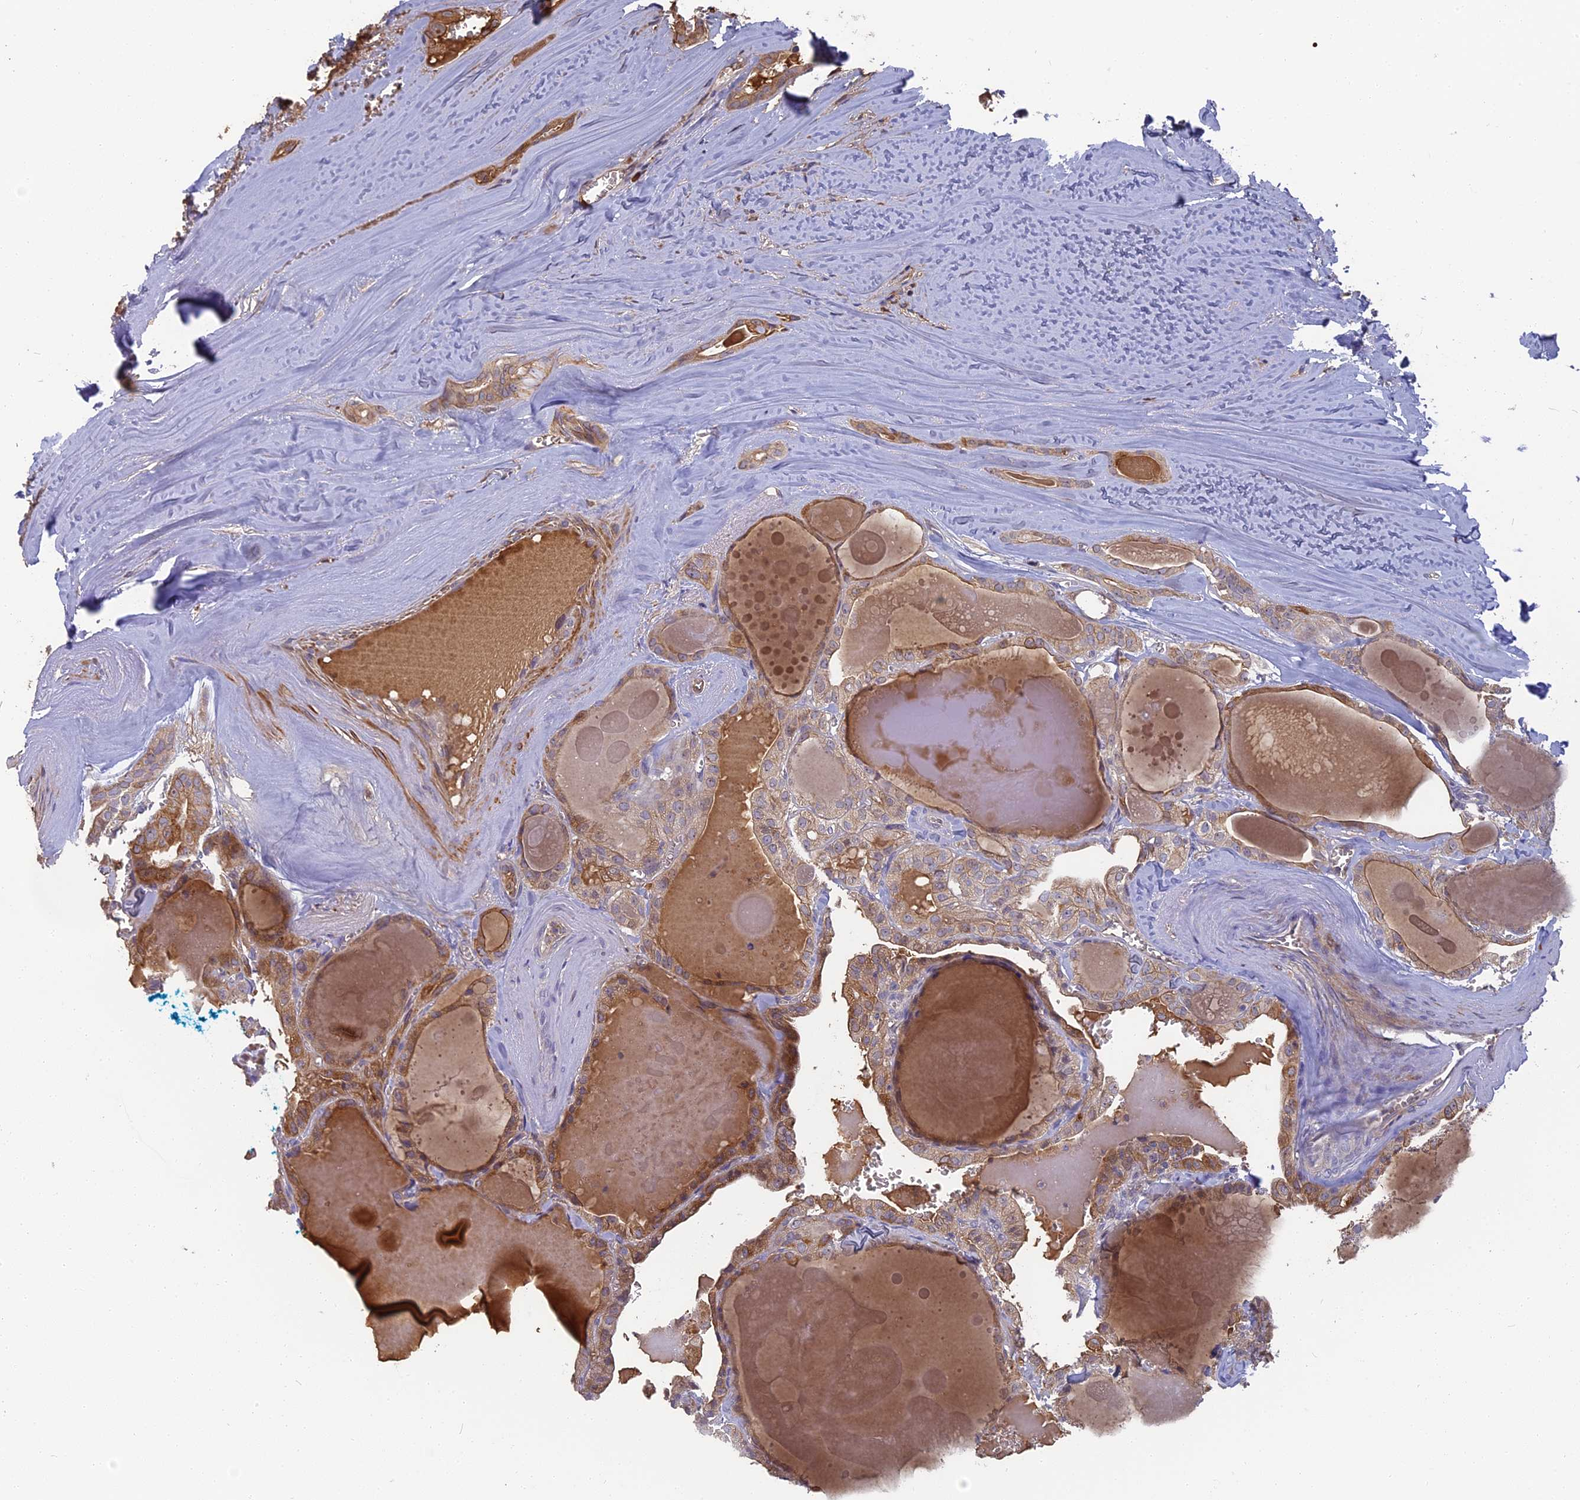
{"staining": {"intensity": "moderate", "quantity": ">75%", "location": "cytoplasmic/membranous"}, "tissue": "thyroid cancer", "cell_type": "Tumor cells", "image_type": "cancer", "snomed": [{"axis": "morphology", "description": "Papillary adenocarcinoma, NOS"}, {"axis": "topography", "description": "Thyroid gland"}], "caption": "This histopathology image reveals immunohistochemistry (IHC) staining of thyroid cancer, with medium moderate cytoplasmic/membranous positivity in about >75% of tumor cells.", "gene": "ERMAP", "patient": {"sex": "male", "age": 52}}